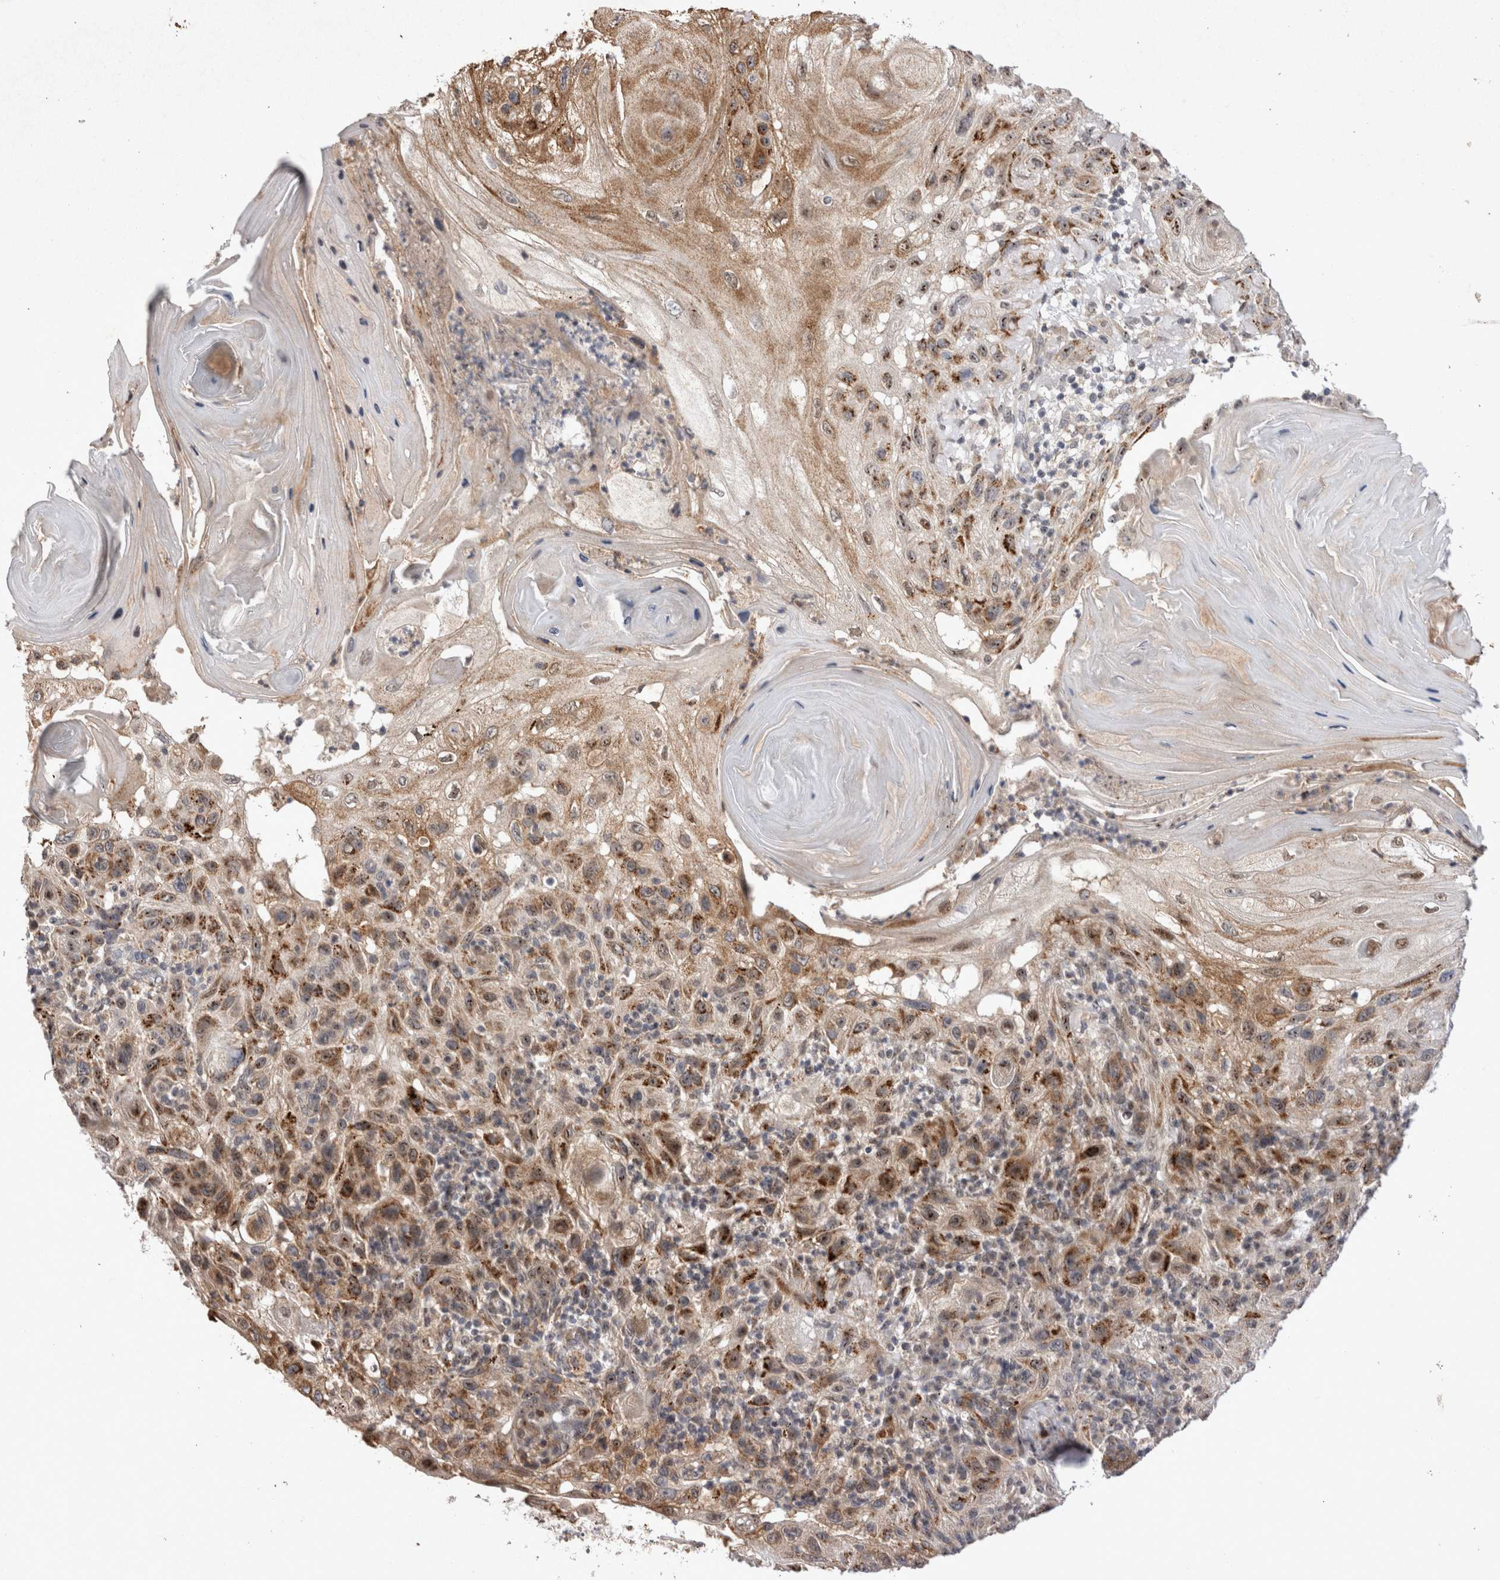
{"staining": {"intensity": "strong", "quantity": "25%-75%", "location": "cytoplasmic/membranous,nuclear"}, "tissue": "skin cancer", "cell_type": "Tumor cells", "image_type": "cancer", "snomed": [{"axis": "morphology", "description": "Normal tissue, NOS"}, {"axis": "morphology", "description": "Squamous cell carcinoma, NOS"}, {"axis": "topography", "description": "Skin"}], "caption": "Immunohistochemistry (IHC) (DAB (3,3'-diaminobenzidine)) staining of human squamous cell carcinoma (skin) demonstrates strong cytoplasmic/membranous and nuclear protein positivity in about 25%-75% of tumor cells. (DAB (3,3'-diaminobenzidine) IHC, brown staining for protein, blue staining for nuclei).", "gene": "STK11", "patient": {"sex": "female", "age": 96}}